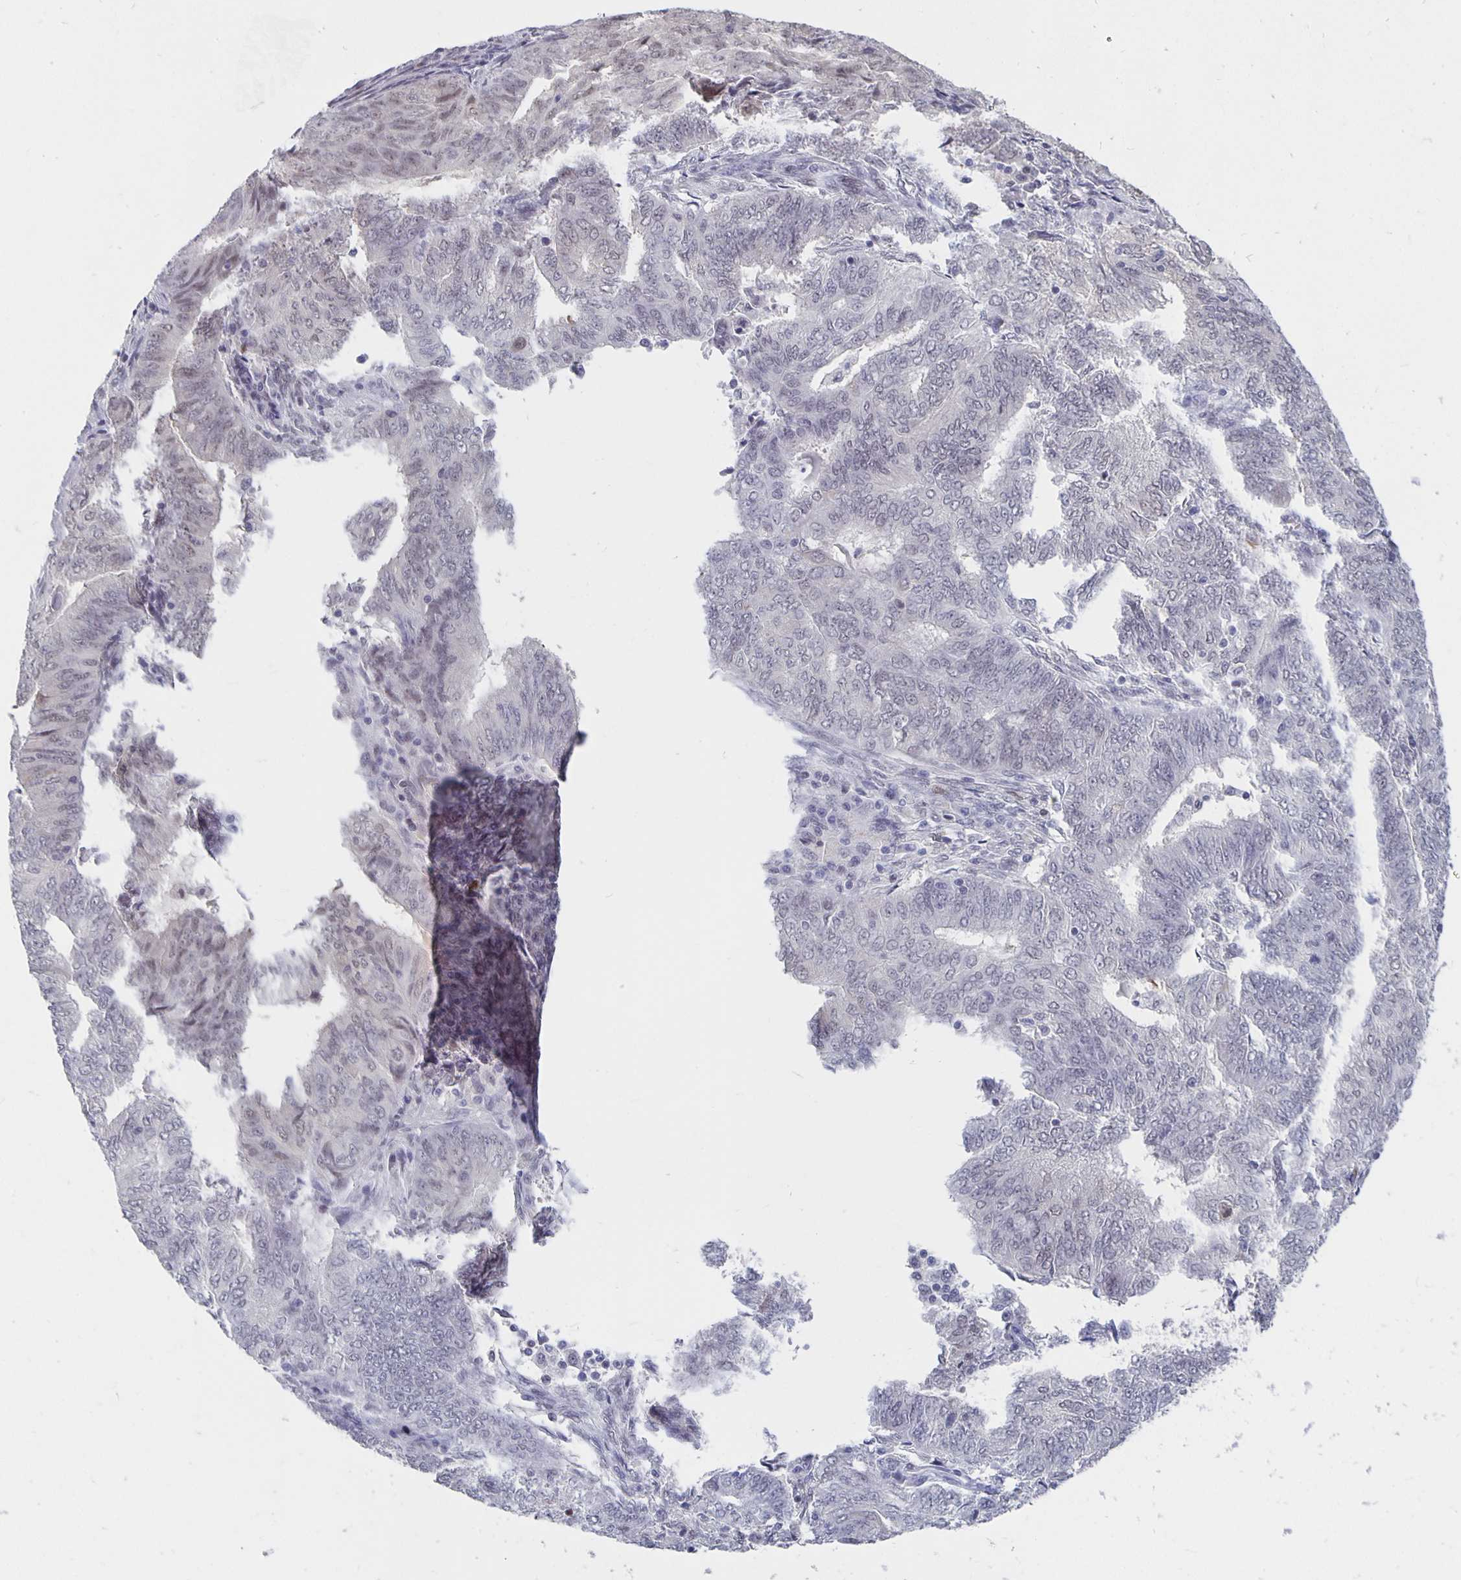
{"staining": {"intensity": "weak", "quantity": "<25%", "location": "nuclear"}, "tissue": "endometrial cancer", "cell_type": "Tumor cells", "image_type": "cancer", "snomed": [{"axis": "morphology", "description": "Adenocarcinoma, NOS"}, {"axis": "topography", "description": "Endometrium"}], "caption": "Immunohistochemistry micrograph of human endometrial cancer (adenocarcinoma) stained for a protein (brown), which reveals no positivity in tumor cells.", "gene": "ZNF691", "patient": {"sex": "female", "age": 62}}